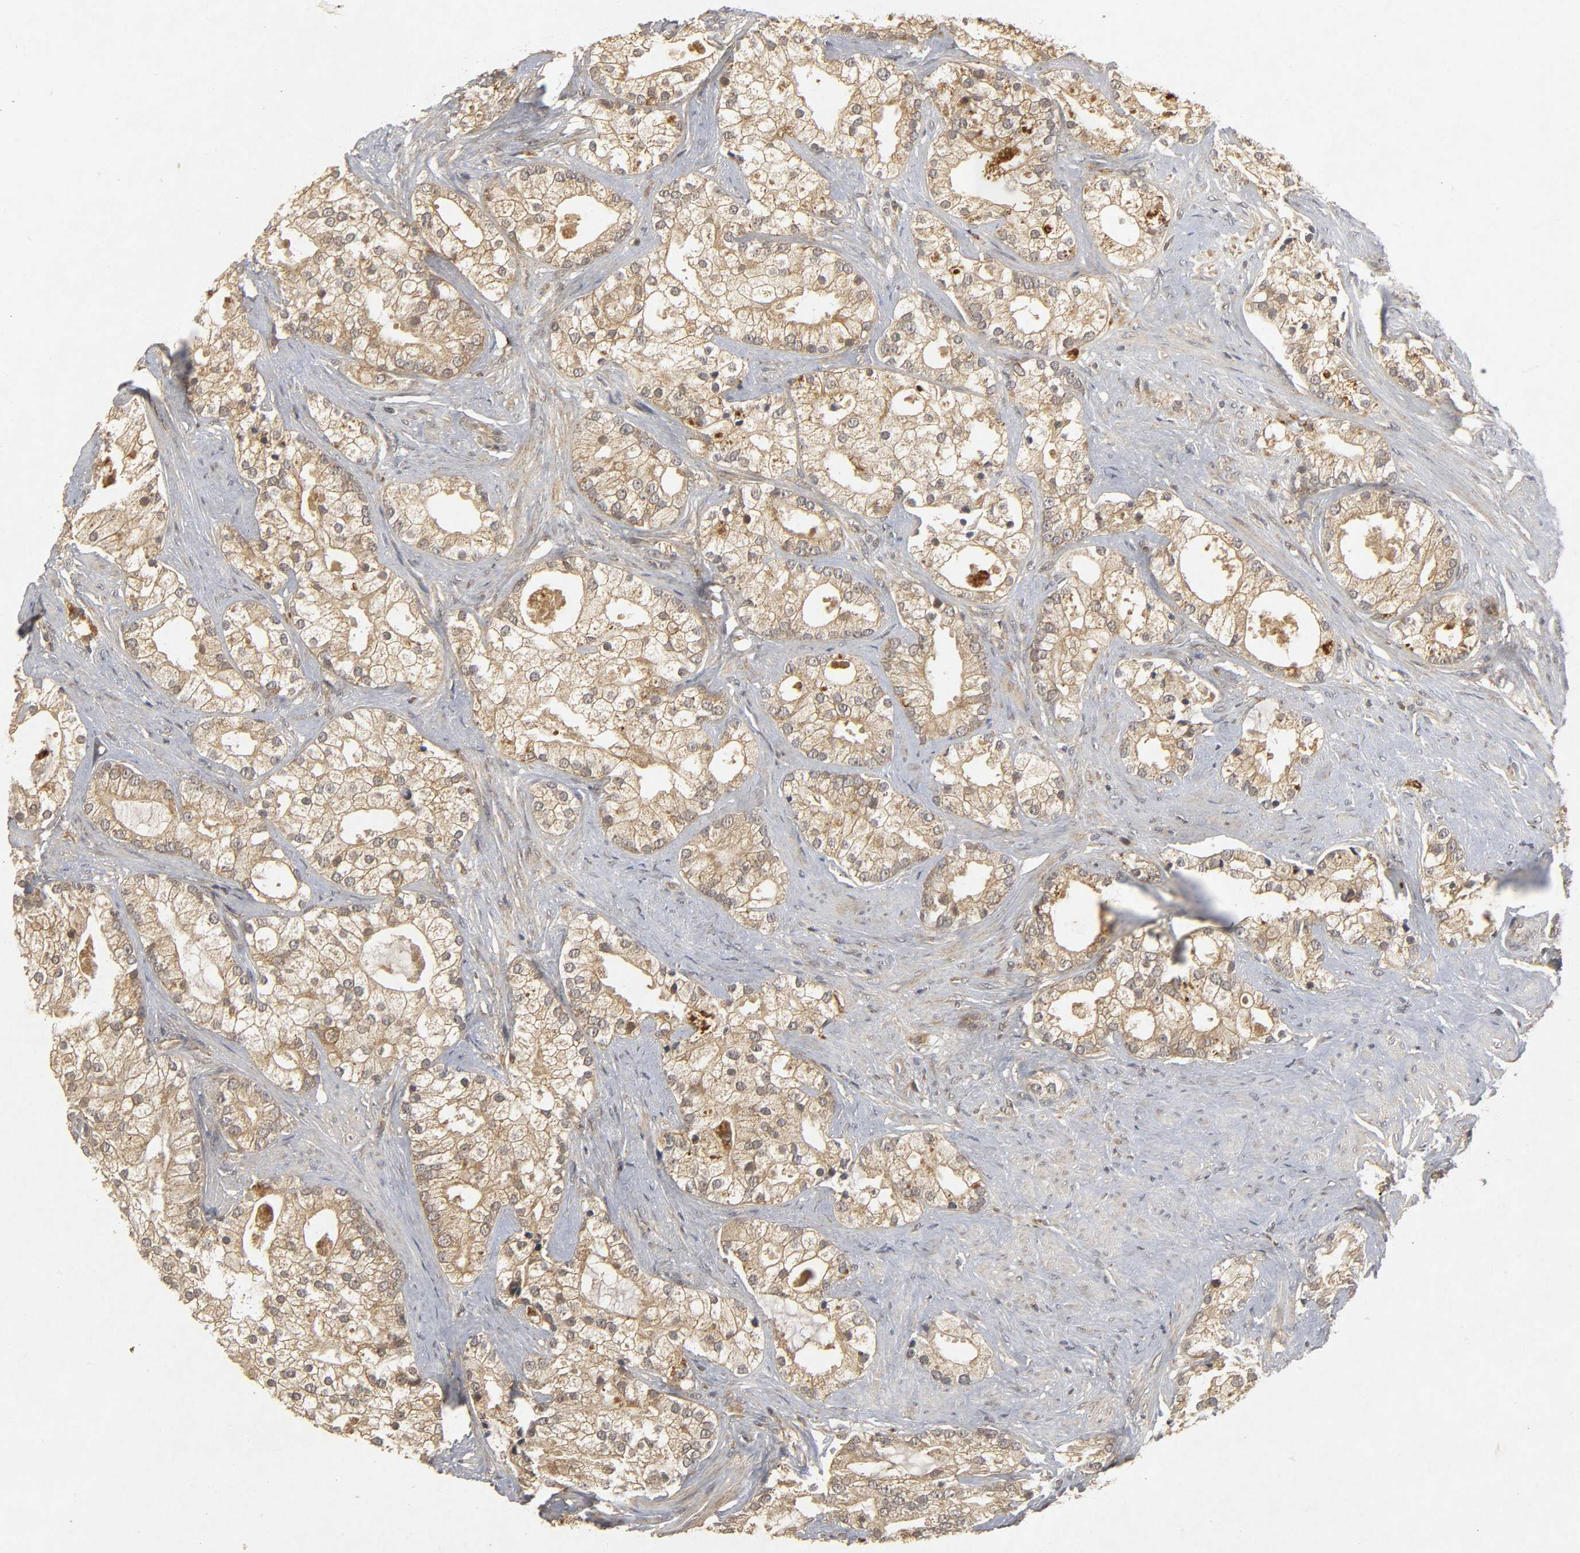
{"staining": {"intensity": "moderate", "quantity": ">75%", "location": "cytoplasmic/membranous"}, "tissue": "prostate cancer", "cell_type": "Tumor cells", "image_type": "cancer", "snomed": [{"axis": "morphology", "description": "Adenocarcinoma, Low grade"}, {"axis": "topography", "description": "Prostate"}], "caption": "Prostate adenocarcinoma (low-grade) tissue demonstrates moderate cytoplasmic/membranous expression in about >75% of tumor cells, visualized by immunohistochemistry.", "gene": "TRAF6", "patient": {"sex": "male", "age": 58}}